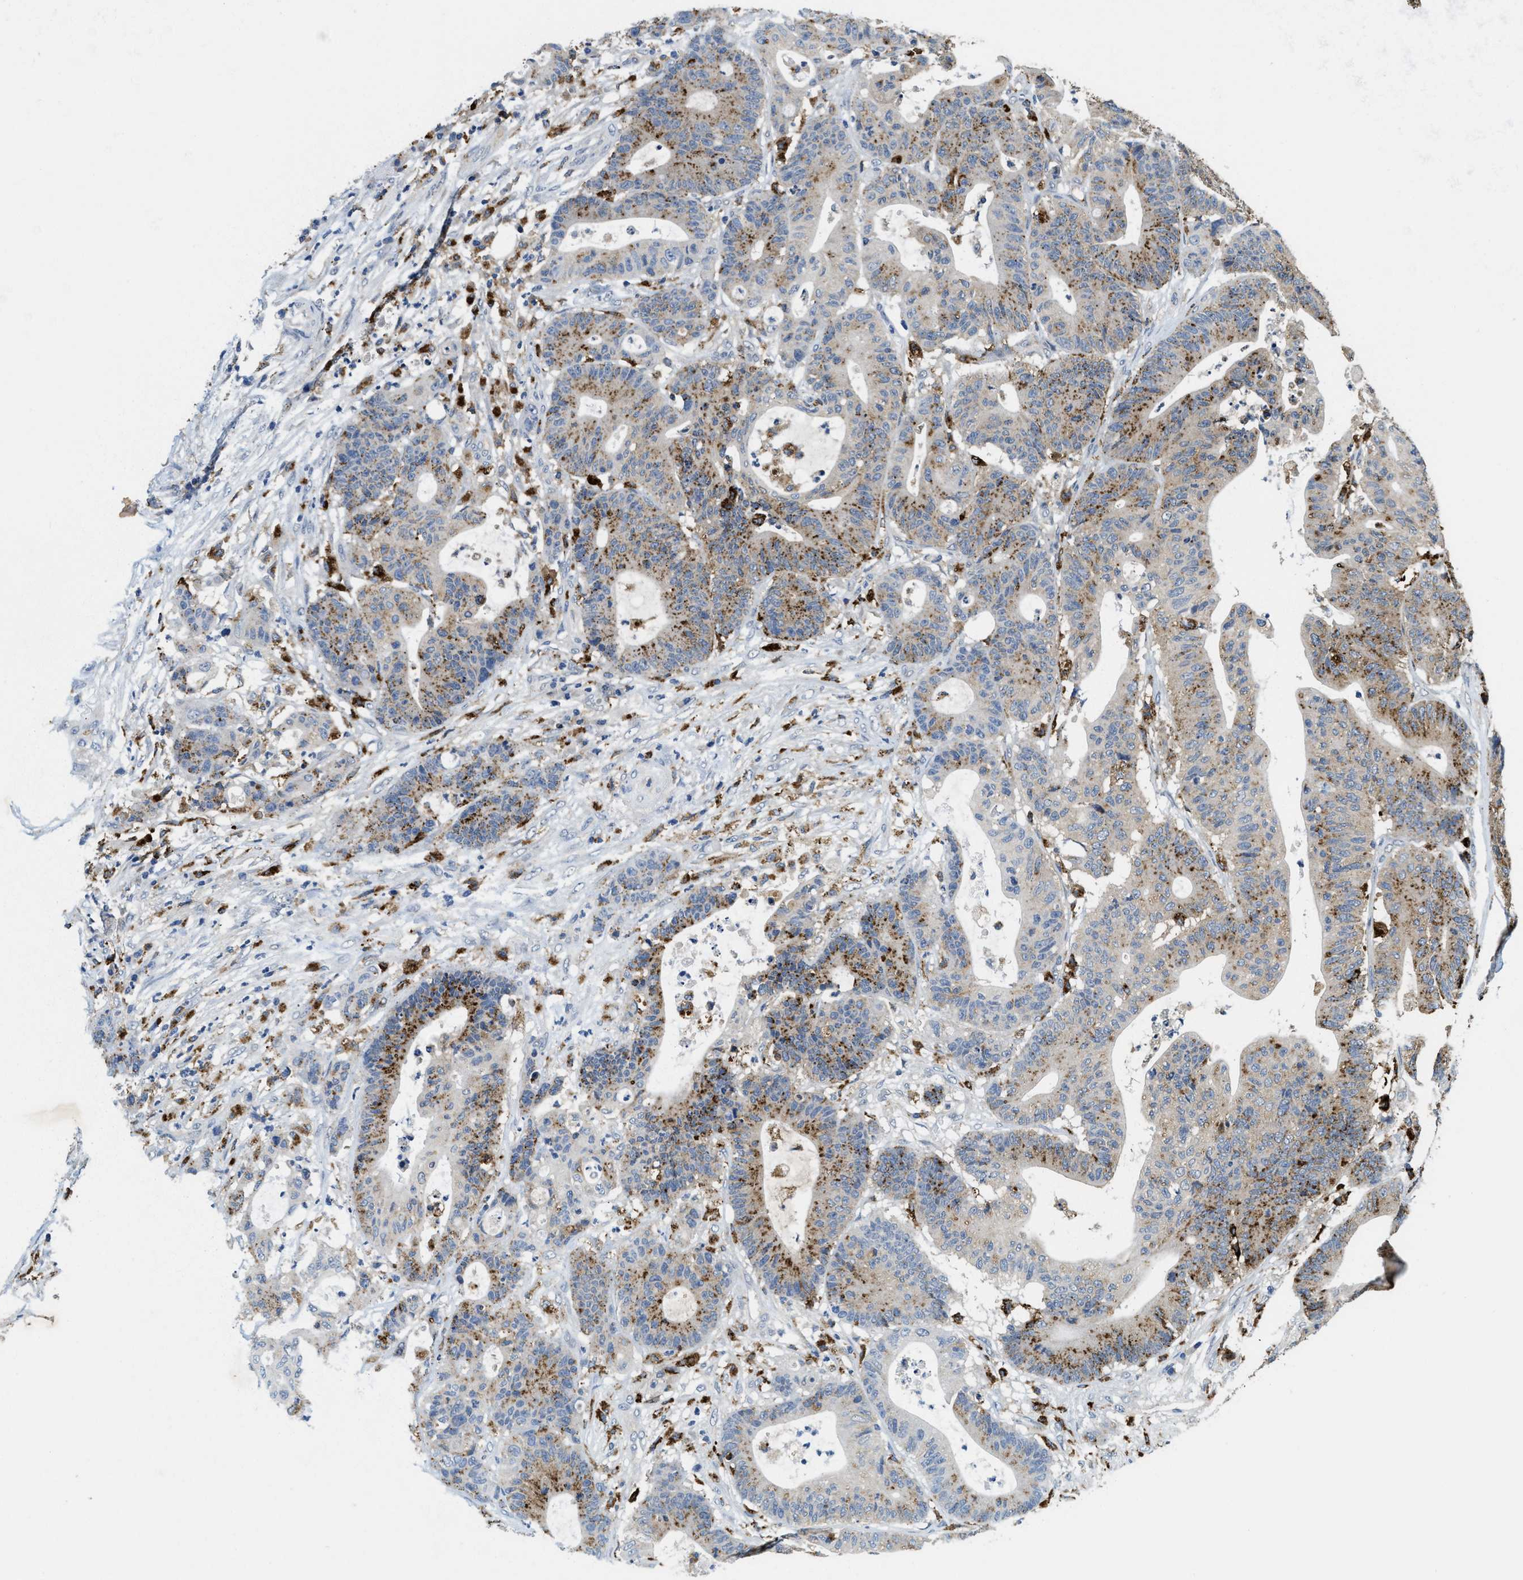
{"staining": {"intensity": "moderate", "quantity": ">75%", "location": "cytoplasmic/membranous"}, "tissue": "colorectal cancer", "cell_type": "Tumor cells", "image_type": "cancer", "snomed": [{"axis": "morphology", "description": "Adenocarcinoma, NOS"}, {"axis": "topography", "description": "Colon"}], "caption": "Protein analysis of adenocarcinoma (colorectal) tissue shows moderate cytoplasmic/membranous positivity in approximately >75% of tumor cells.", "gene": "BMPR2", "patient": {"sex": "female", "age": 84}}